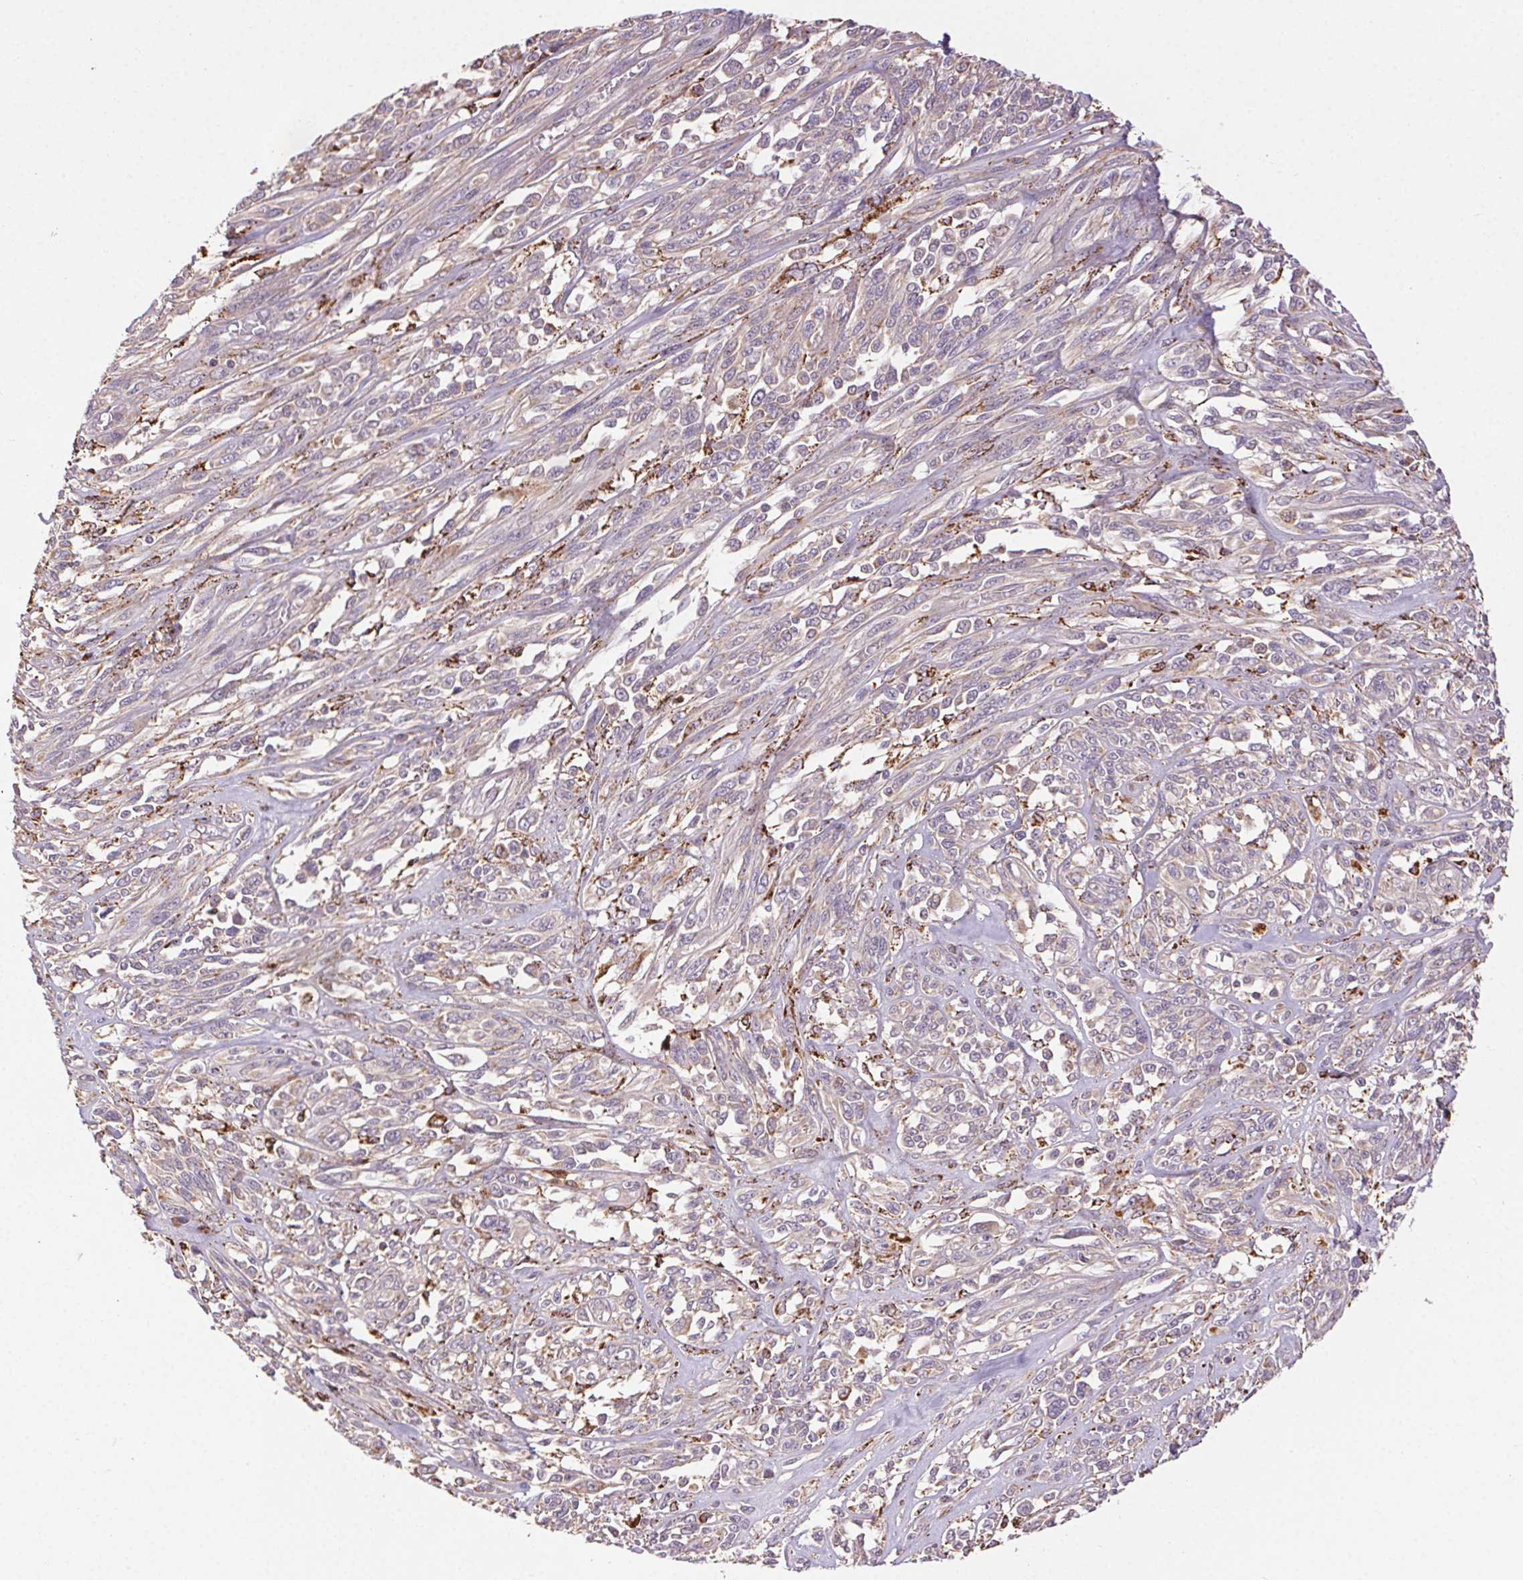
{"staining": {"intensity": "weak", "quantity": "<25%", "location": "cytoplasmic/membranous"}, "tissue": "melanoma", "cell_type": "Tumor cells", "image_type": "cancer", "snomed": [{"axis": "morphology", "description": "Malignant melanoma, NOS"}, {"axis": "topography", "description": "Skin"}], "caption": "The immunohistochemistry (IHC) micrograph has no significant expression in tumor cells of malignant melanoma tissue.", "gene": "FNBP1L", "patient": {"sex": "female", "age": 91}}